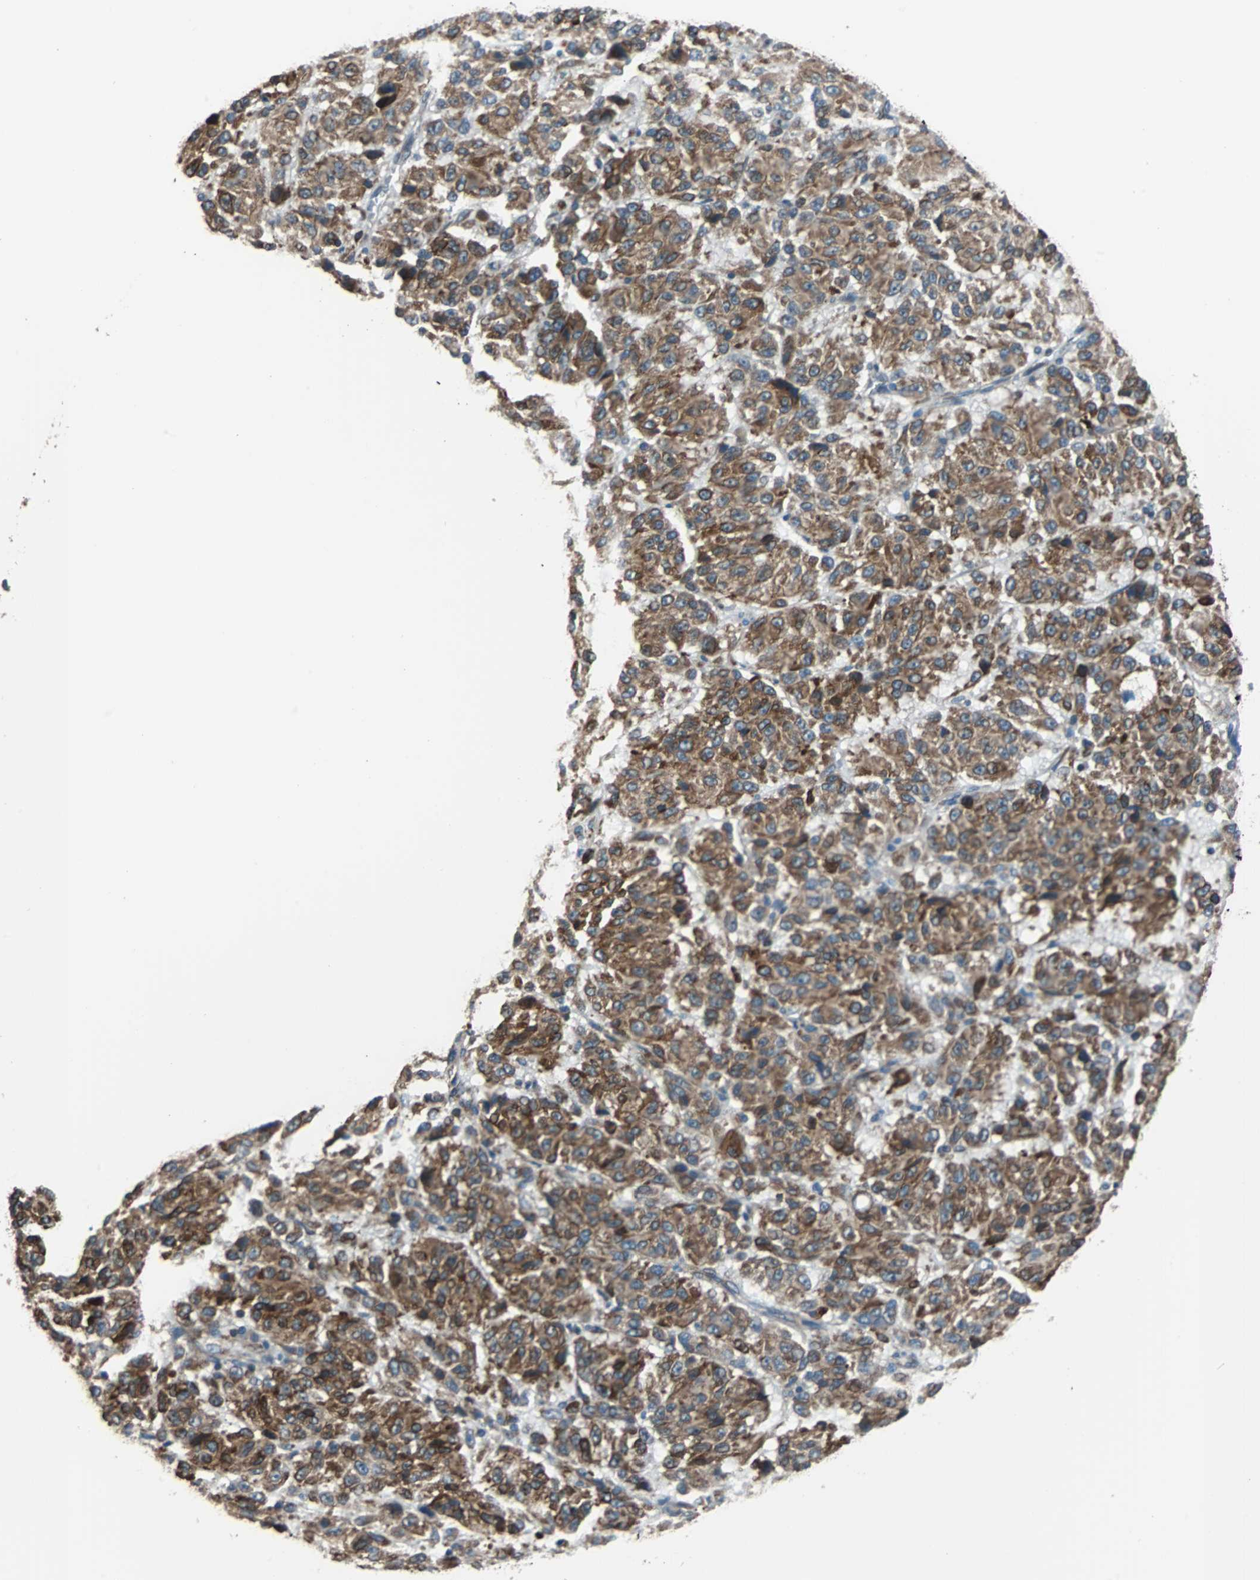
{"staining": {"intensity": "strong", "quantity": ">75%", "location": "cytoplasmic/membranous"}, "tissue": "melanoma", "cell_type": "Tumor cells", "image_type": "cancer", "snomed": [{"axis": "morphology", "description": "Malignant melanoma, Metastatic site"}, {"axis": "topography", "description": "Lung"}], "caption": "Protein positivity by IHC reveals strong cytoplasmic/membranous expression in approximately >75% of tumor cells in malignant melanoma (metastatic site). Using DAB (brown) and hematoxylin (blue) stains, captured at high magnification using brightfield microscopy.", "gene": "PBXIP1", "patient": {"sex": "male", "age": 64}}